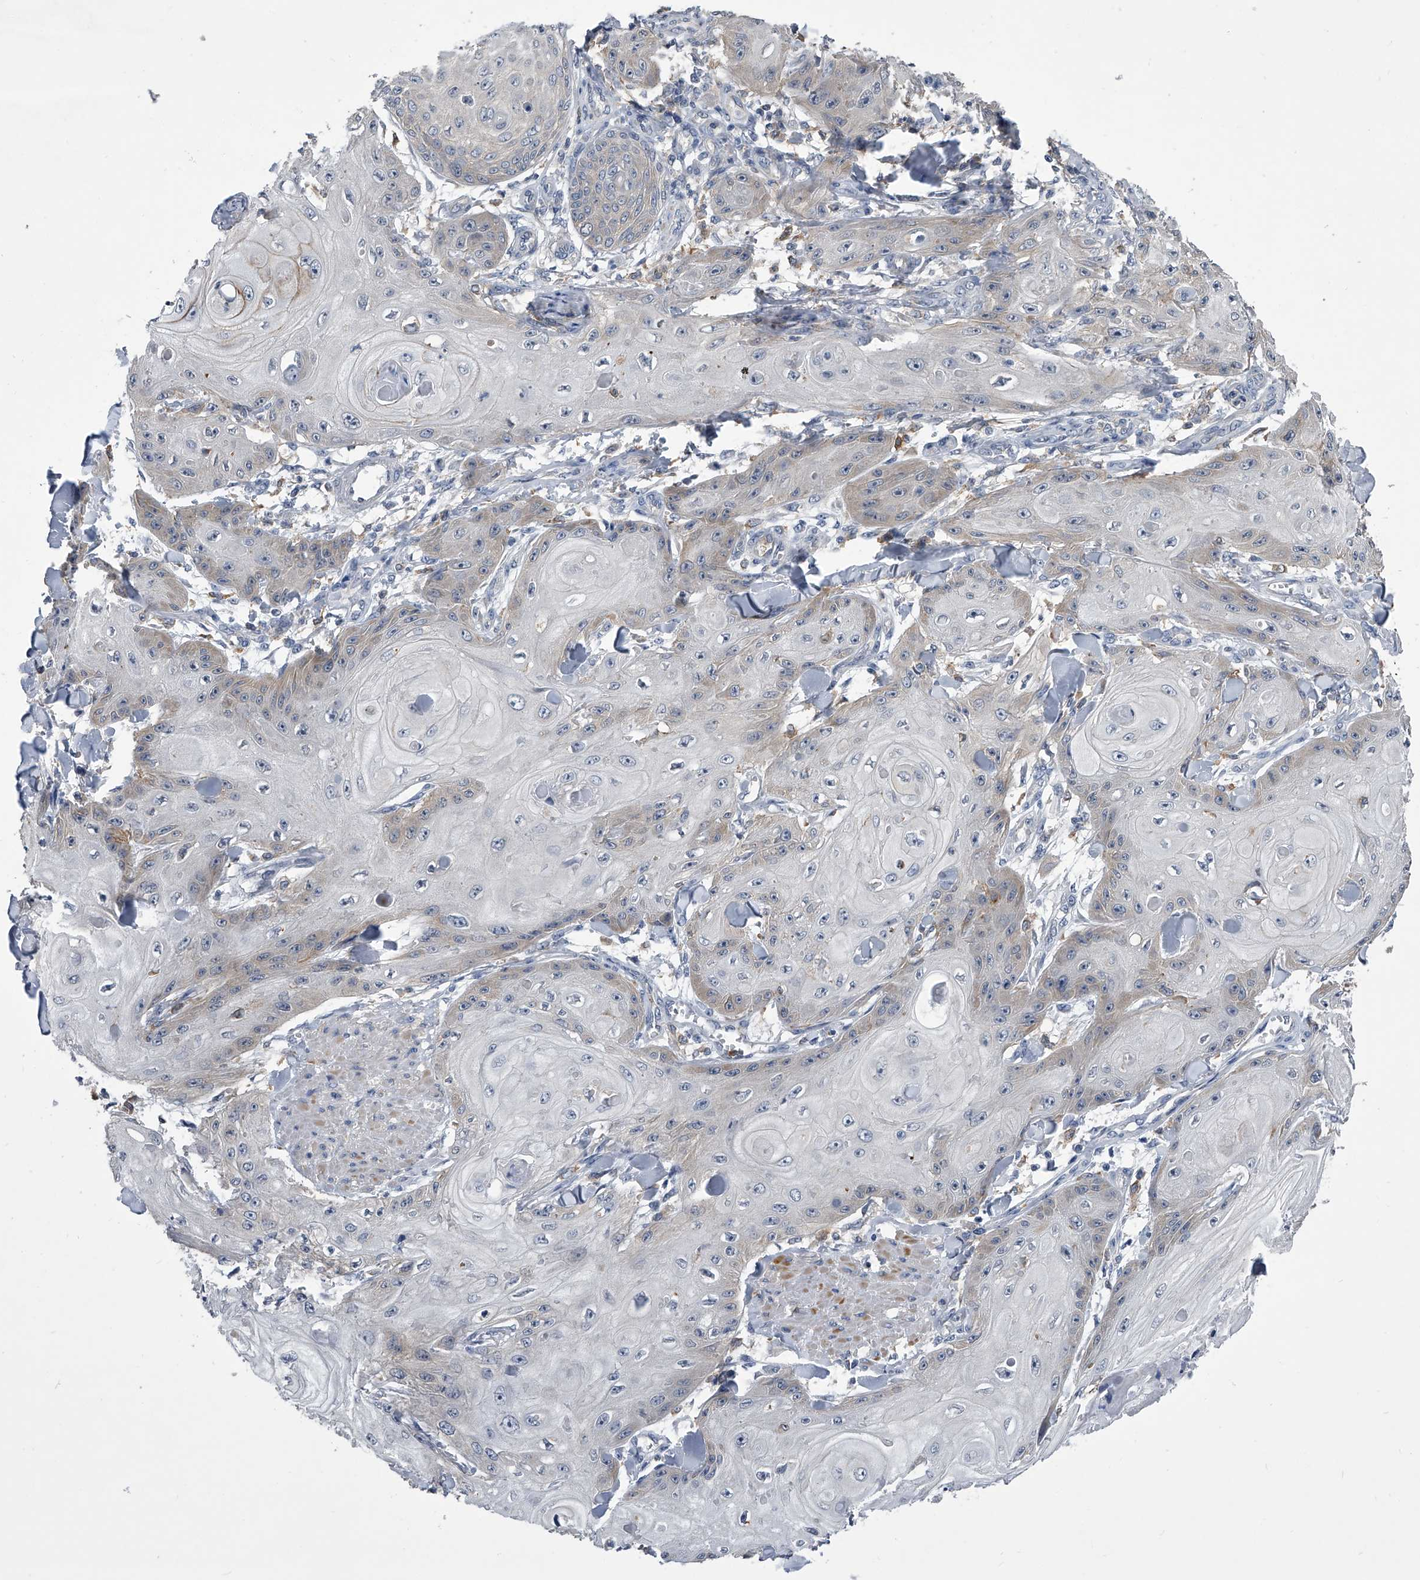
{"staining": {"intensity": "weak", "quantity": "<25%", "location": "cytoplasmic/membranous"}, "tissue": "skin cancer", "cell_type": "Tumor cells", "image_type": "cancer", "snomed": [{"axis": "morphology", "description": "Squamous cell carcinoma, NOS"}, {"axis": "topography", "description": "Skin"}], "caption": "IHC histopathology image of neoplastic tissue: human skin cancer (squamous cell carcinoma) stained with DAB shows no significant protein expression in tumor cells.", "gene": "MAP4K3", "patient": {"sex": "male", "age": 74}}